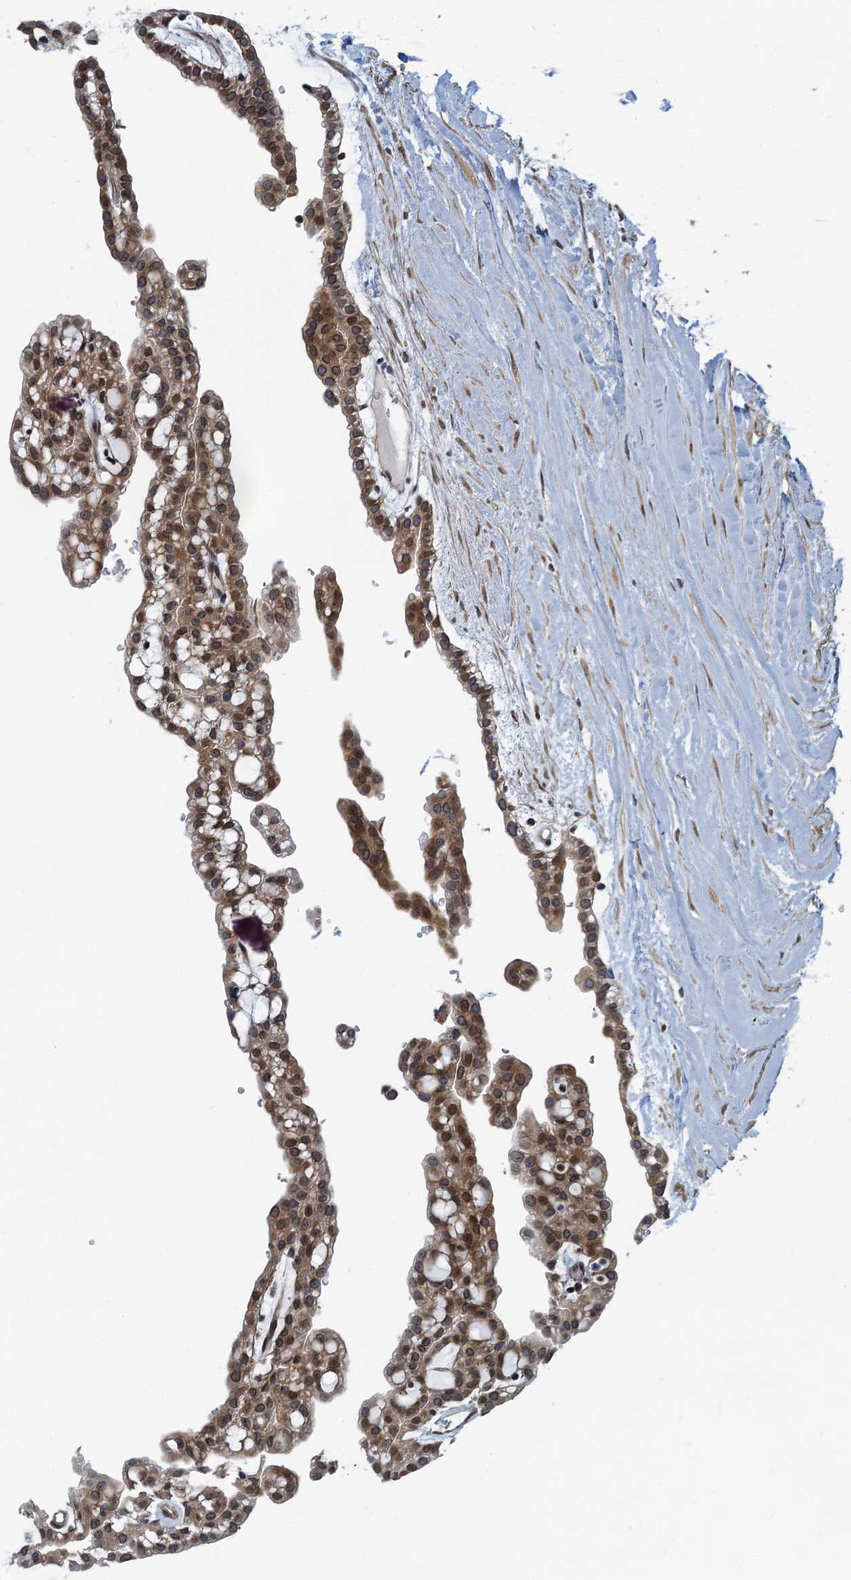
{"staining": {"intensity": "moderate", "quantity": ">75%", "location": "cytoplasmic/membranous,nuclear"}, "tissue": "renal cancer", "cell_type": "Tumor cells", "image_type": "cancer", "snomed": [{"axis": "morphology", "description": "Adenocarcinoma, NOS"}, {"axis": "topography", "description": "Kidney"}], "caption": "The histopathology image exhibits immunohistochemical staining of renal cancer. There is moderate cytoplasmic/membranous and nuclear positivity is appreciated in about >75% of tumor cells. (DAB (3,3'-diaminobenzidine) IHC, brown staining for protein, blue staining for nuclei).", "gene": "CCDC34", "patient": {"sex": "male", "age": 63}}